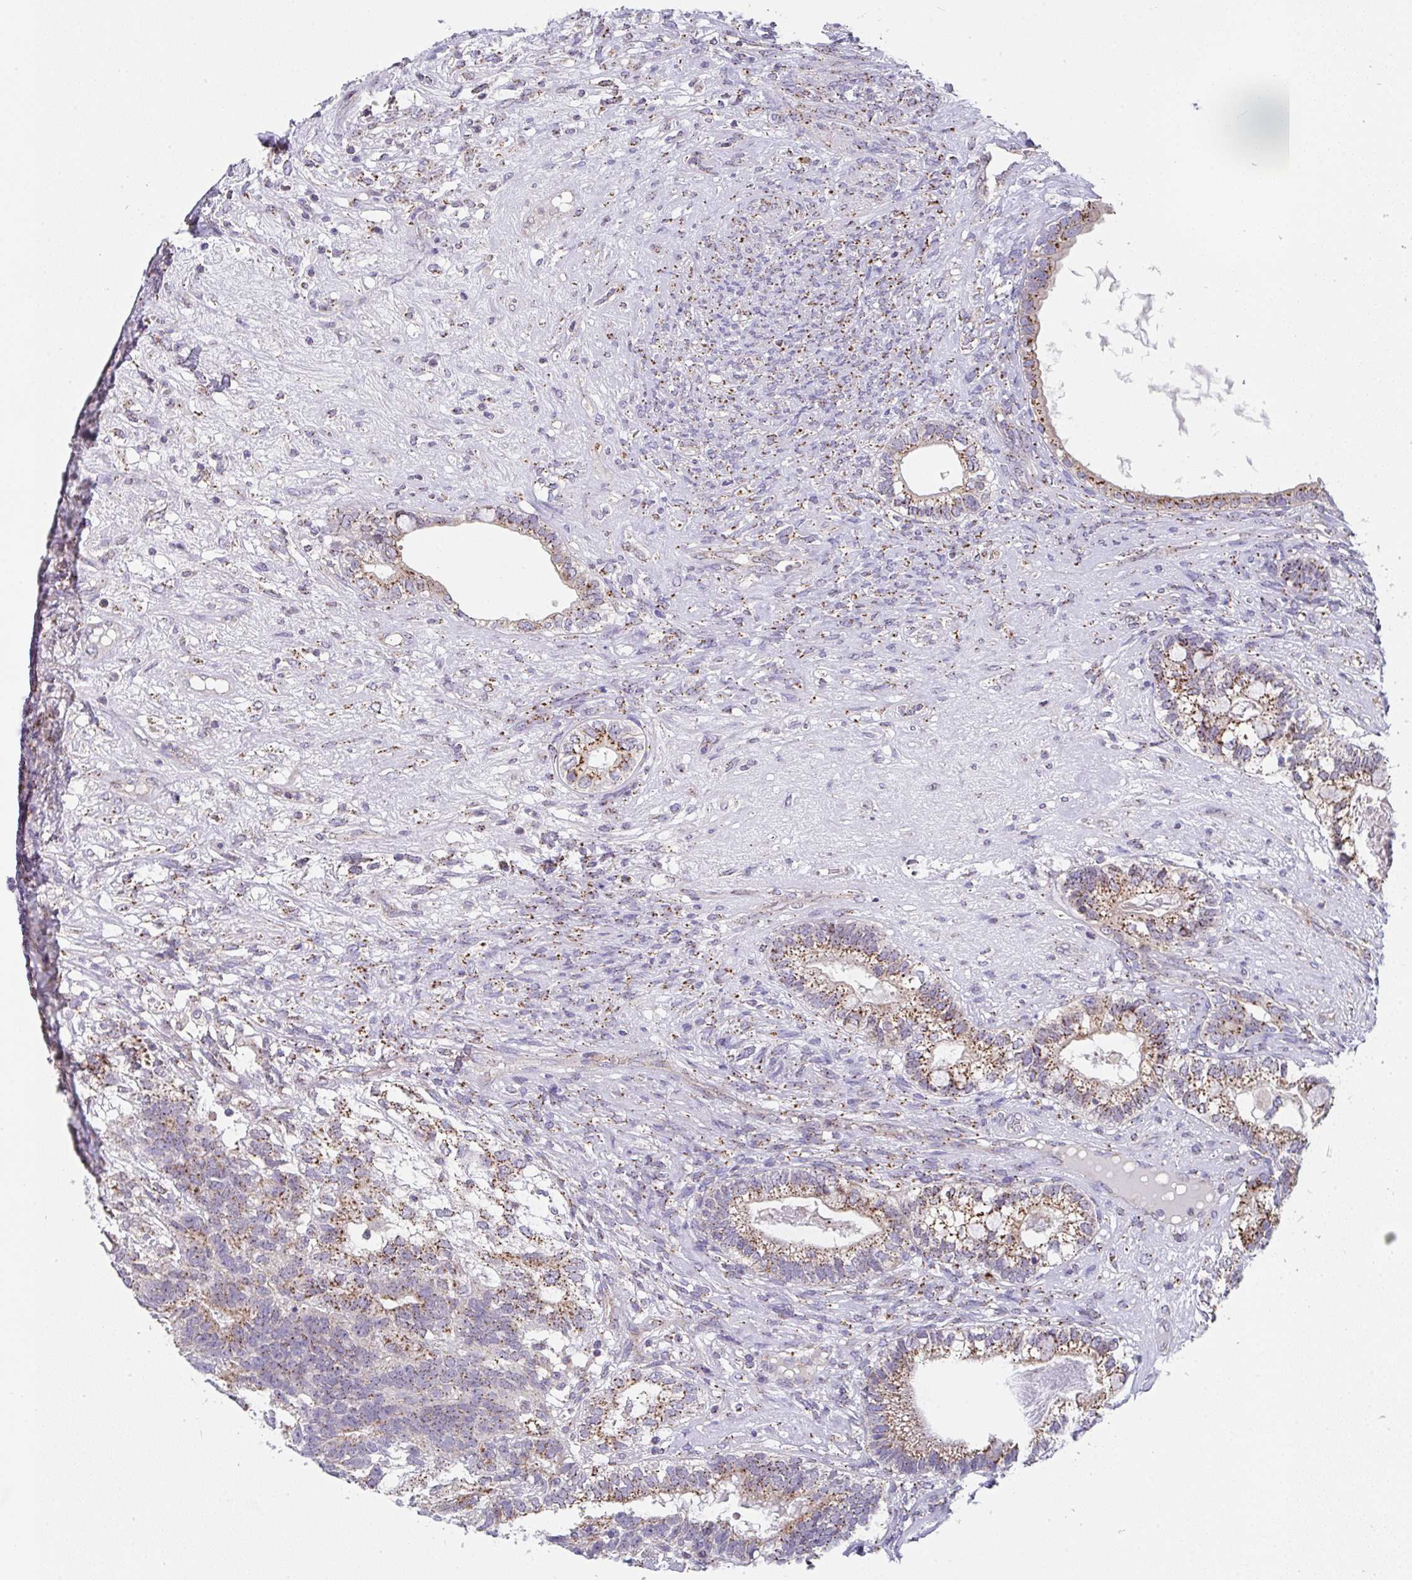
{"staining": {"intensity": "moderate", "quantity": ">75%", "location": "cytoplasmic/membranous"}, "tissue": "testis cancer", "cell_type": "Tumor cells", "image_type": "cancer", "snomed": [{"axis": "morphology", "description": "Seminoma, NOS"}, {"axis": "morphology", "description": "Carcinoma, Embryonal, NOS"}, {"axis": "topography", "description": "Testis"}], "caption": "Moderate cytoplasmic/membranous positivity for a protein is seen in approximately >75% of tumor cells of seminoma (testis) using IHC.", "gene": "PROSER3", "patient": {"sex": "male", "age": 41}}